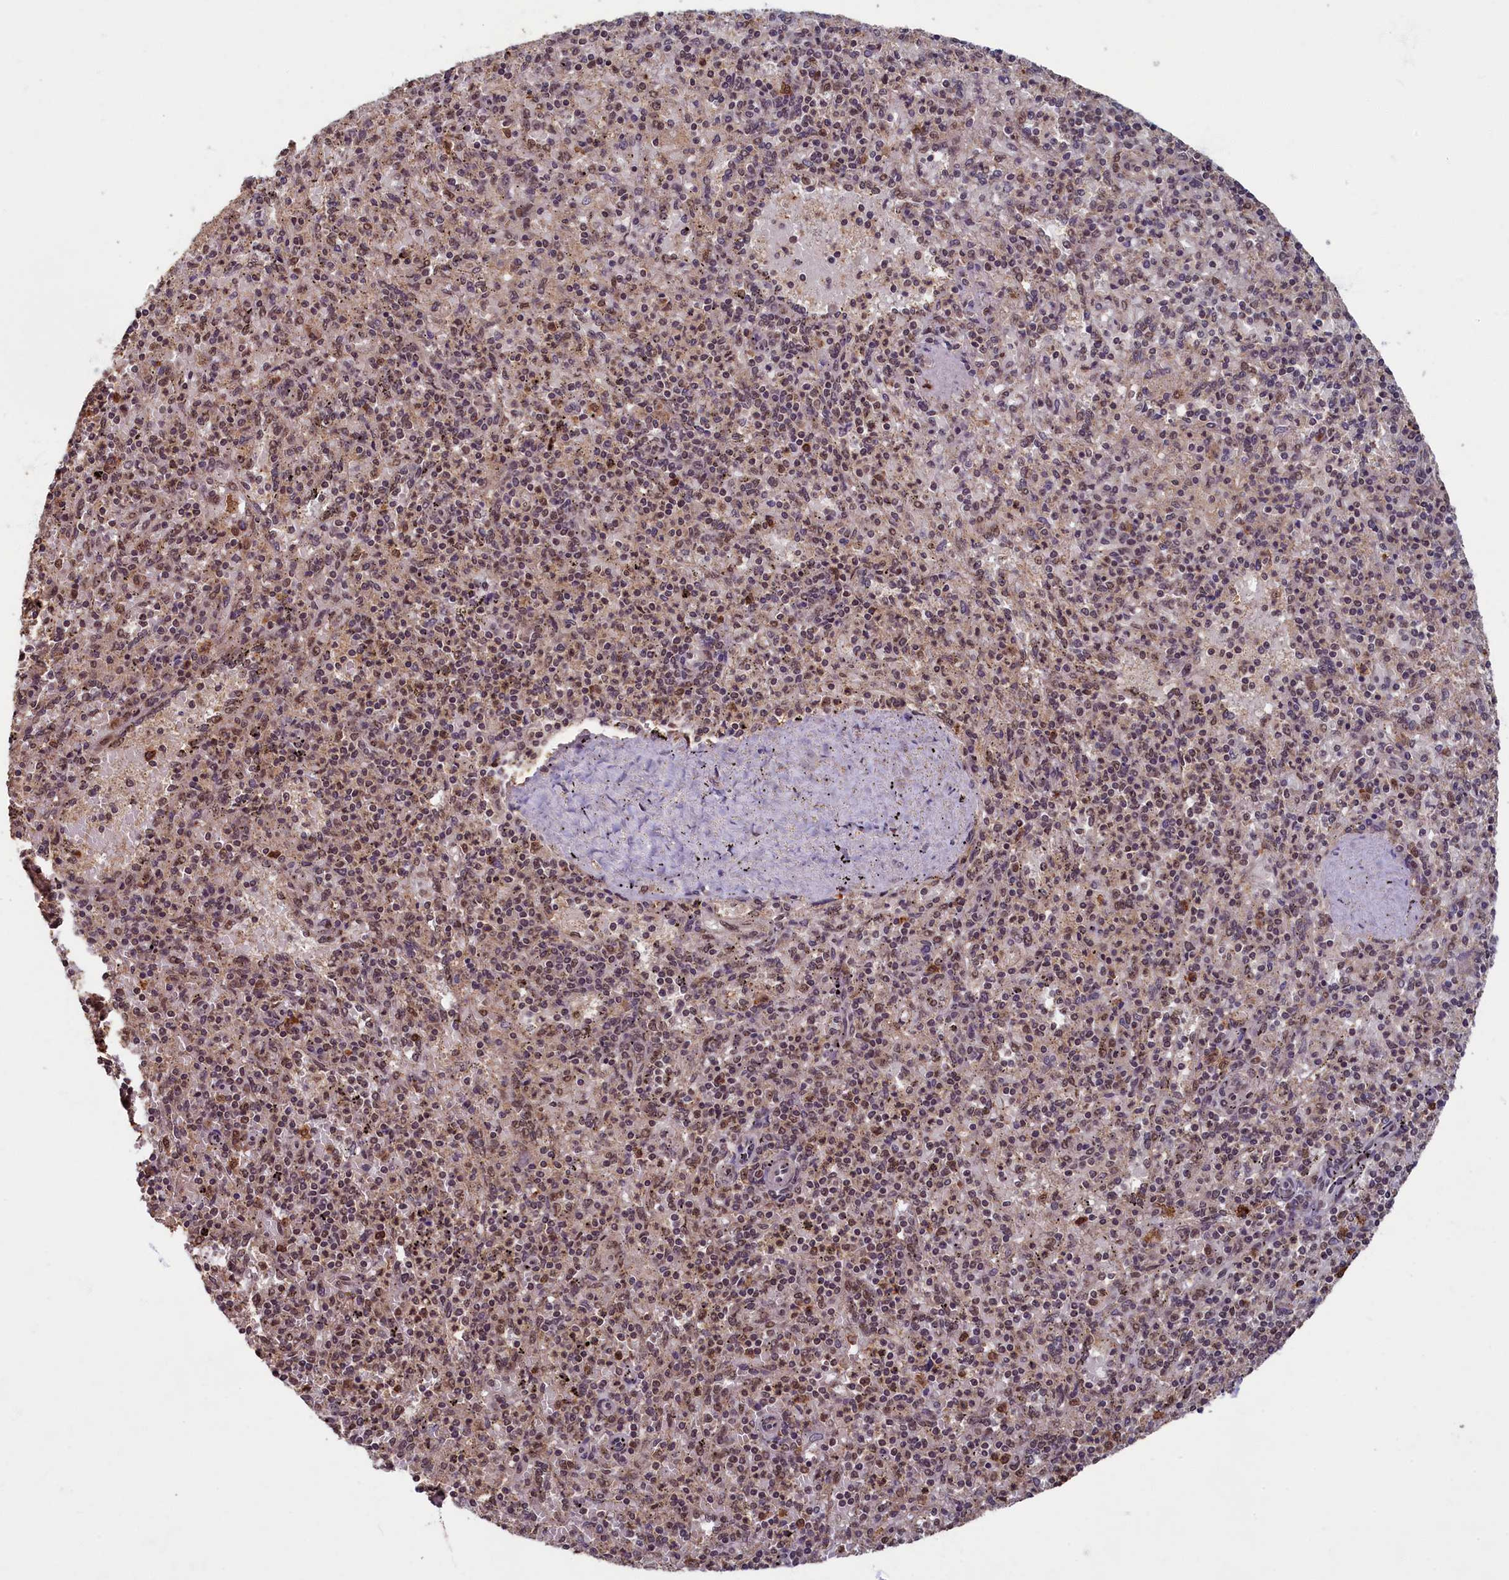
{"staining": {"intensity": "moderate", "quantity": "<25%", "location": "cytoplasmic/membranous,nuclear"}, "tissue": "spleen", "cell_type": "Cells in red pulp", "image_type": "normal", "snomed": [{"axis": "morphology", "description": "Normal tissue, NOS"}, {"axis": "topography", "description": "Spleen"}], "caption": "Brown immunohistochemical staining in unremarkable human spleen exhibits moderate cytoplasmic/membranous,nuclear positivity in approximately <25% of cells in red pulp. (DAB IHC, brown staining for protein, blue staining for nuclei).", "gene": "BRCA1", "patient": {"sex": "male", "age": 82}}